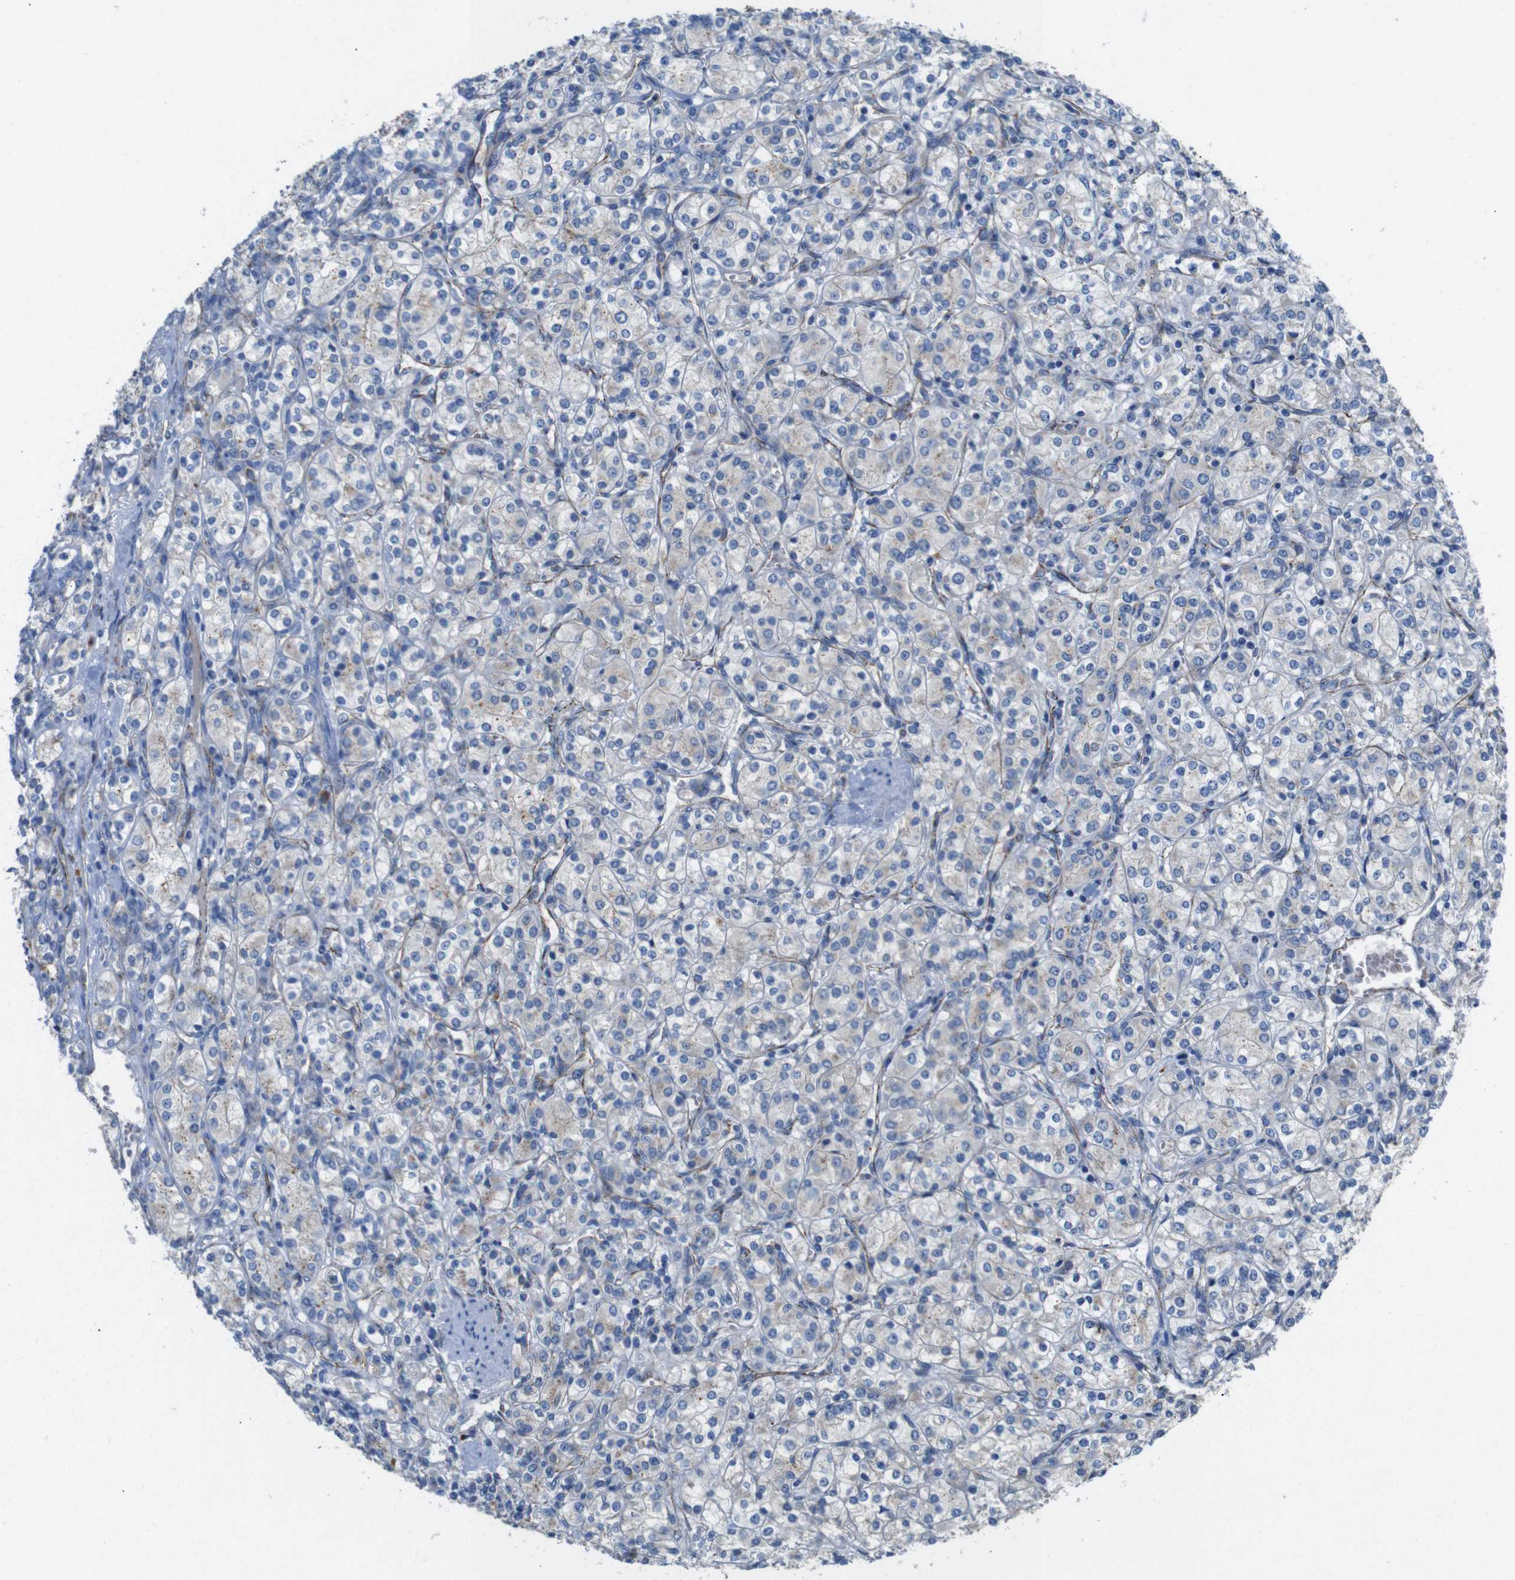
{"staining": {"intensity": "negative", "quantity": "none", "location": "none"}, "tissue": "renal cancer", "cell_type": "Tumor cells", "image_type": "cancer", "snomed": [{"axis": "morphology", "description": "Adenocarcinoma, NOS"}, {"axis": "topography", "description": "Kidney"}], "caption": "Immunohistochemistry of adenocarcinoma (renal) displays no positivity in tumor cells.", "gene": "NHLRC3", "patient": {"sex": "male", "age": 77}}